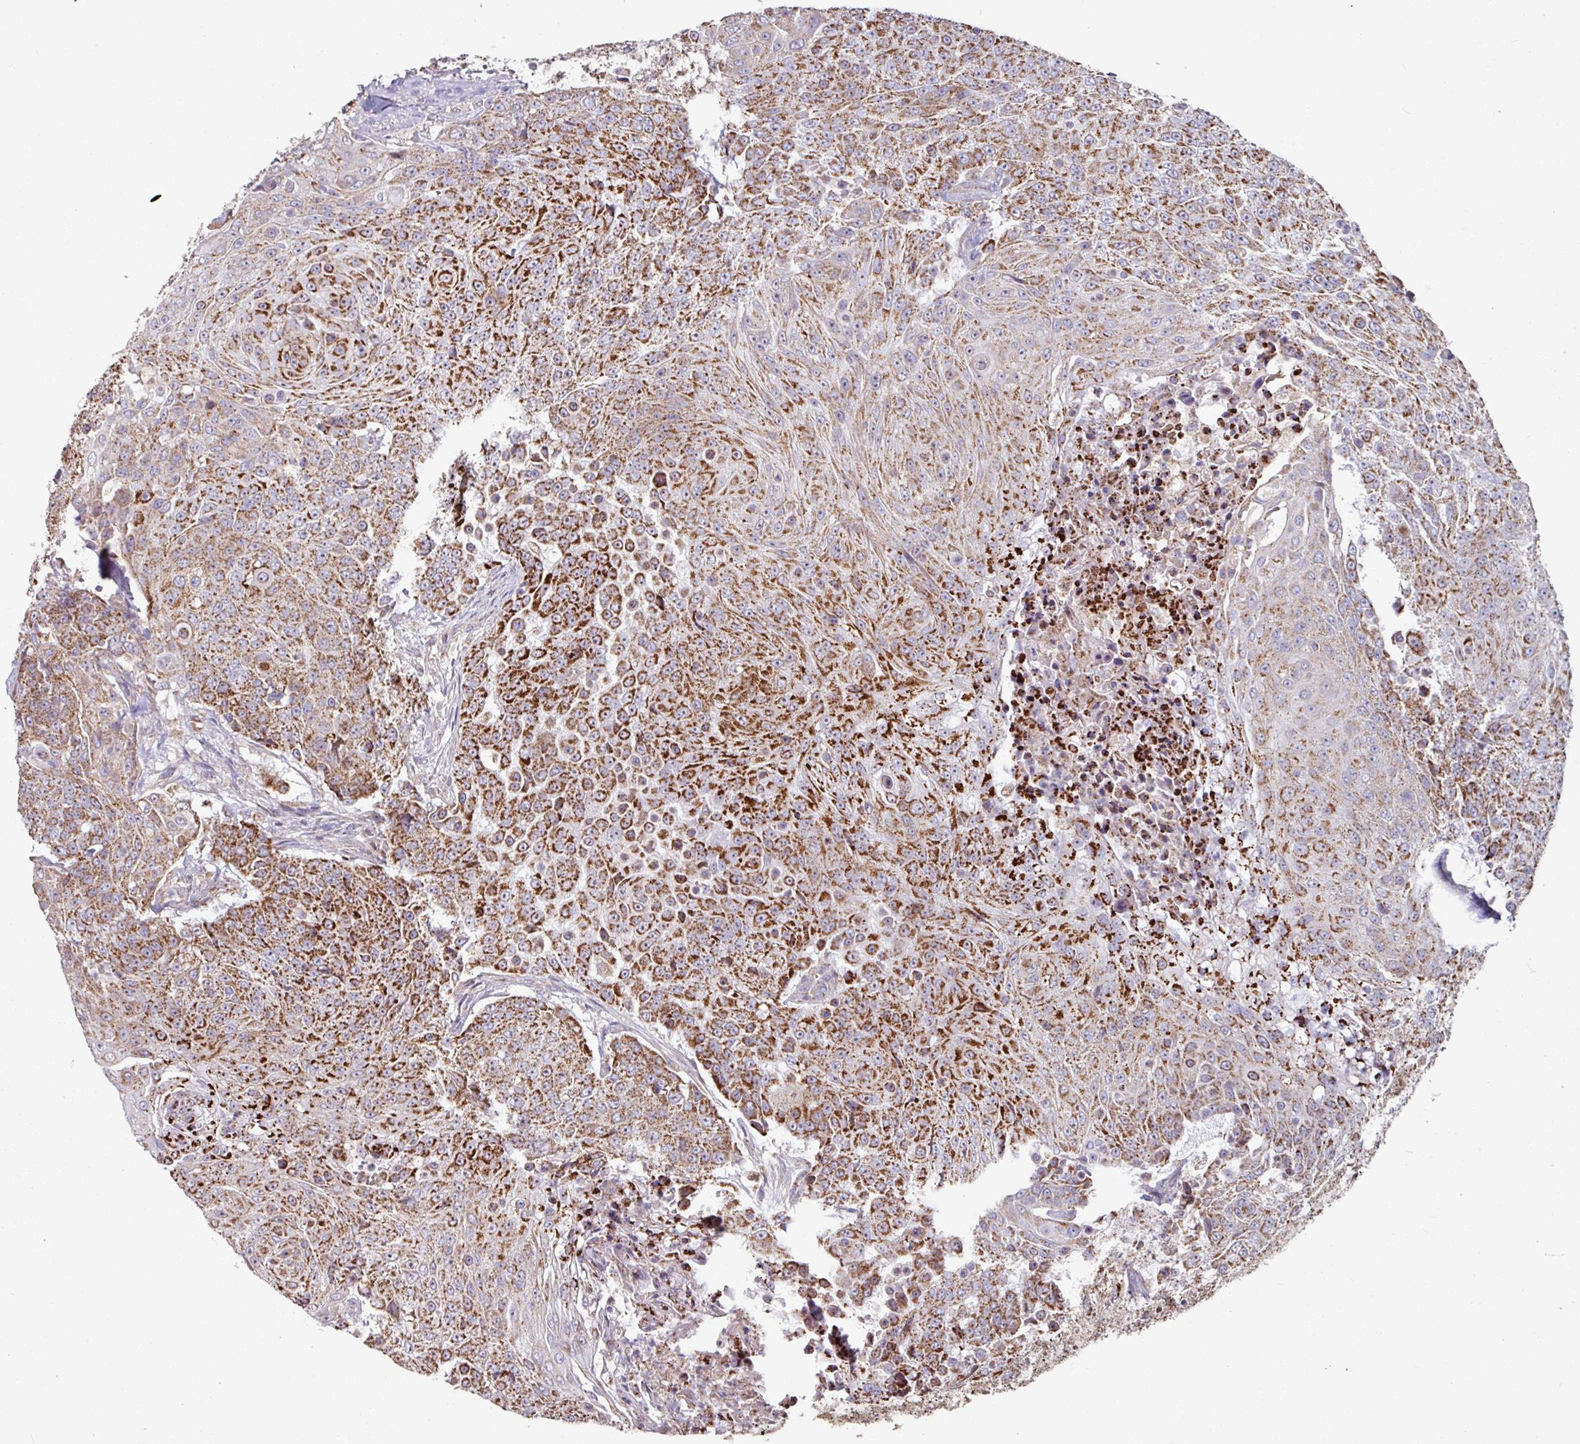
{"staining": {"intensity": "strong", "quantity": ">75%", "location": "cytoplasmic/membranous"}, "tissue": "urothelial cancer", "cell_type": "Tumor cells", "image_type": "cancer", "snomed": [{"axis": "morphology", "description": "Urothelial carcinoma, High grade"}, {"axis": "topography", "description": "Urinary bladder"}], "caption": "IHC of human high-grade urothelial carcinoma demonstrates high levels of strong cytoplasmic/membranous expression in approximately >75% of tumor cells.", "gene": "OR2D3", "patient": {"sex": "female", "age": 63}}